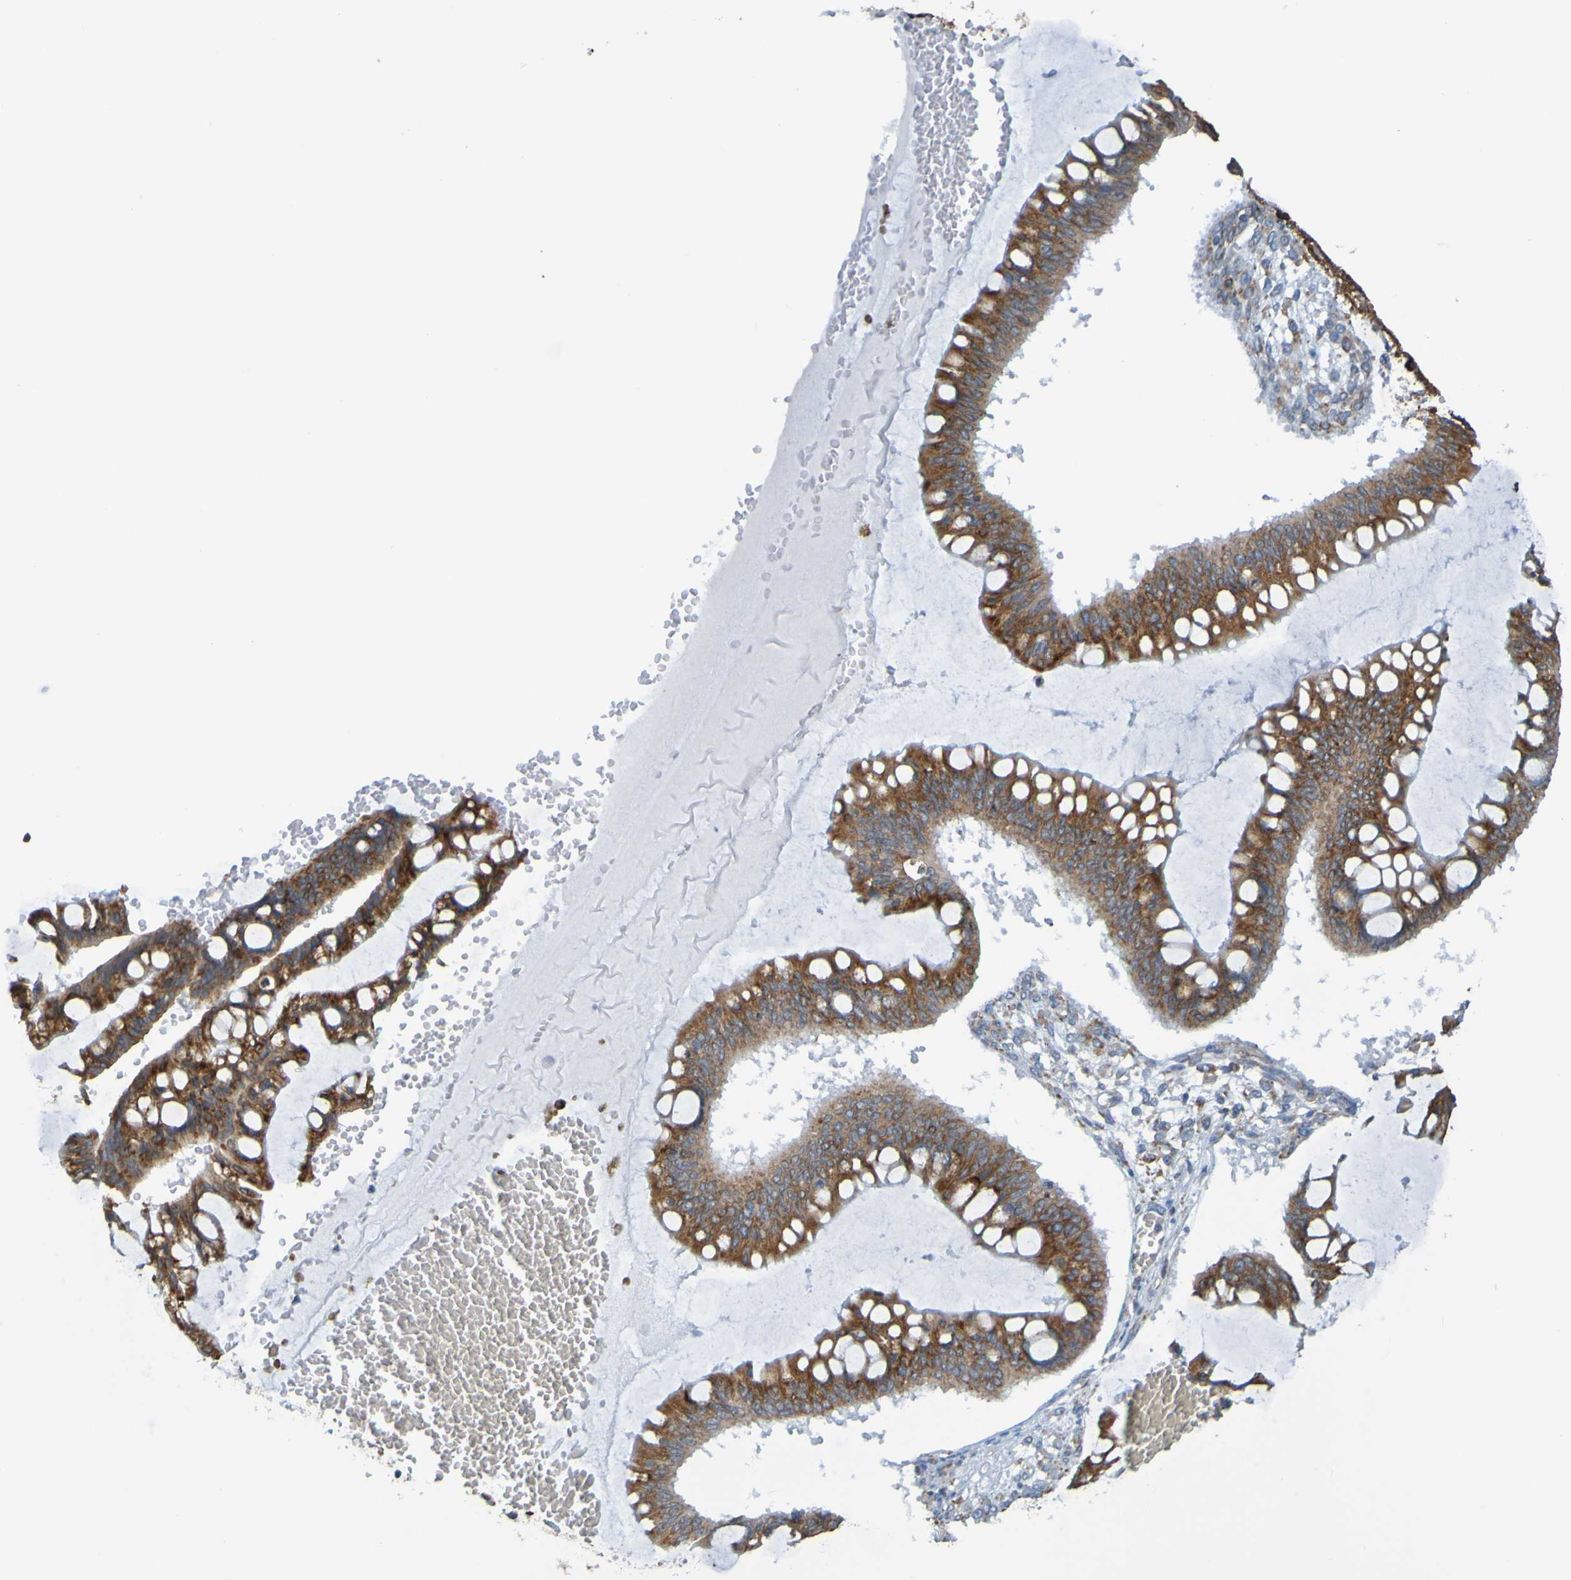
{"staining": {"intensity": "moderate", "quantity": ">75%", "location": "cytoplasmic/membranous"}, "tissue": "ovarian cancer", "cell_type": "Tumor cells", "image_type": "cancer", "snomed": [{"axis": "morphology", "description": "Cystadenocarcinoma, mucinous, NOS"}, {"axis": "topography", "description": "Ovary"}], "caption": "A high-resolution micrograph shows immunohistochemistry staining of ovarian mucinous cystadenocarcinoma, which shows moderate cytoplasmic/membranous expression in approximately >75% of tumor cells.", "gene": "SSR1", "patient": {"sex": "female", "age": 73}}